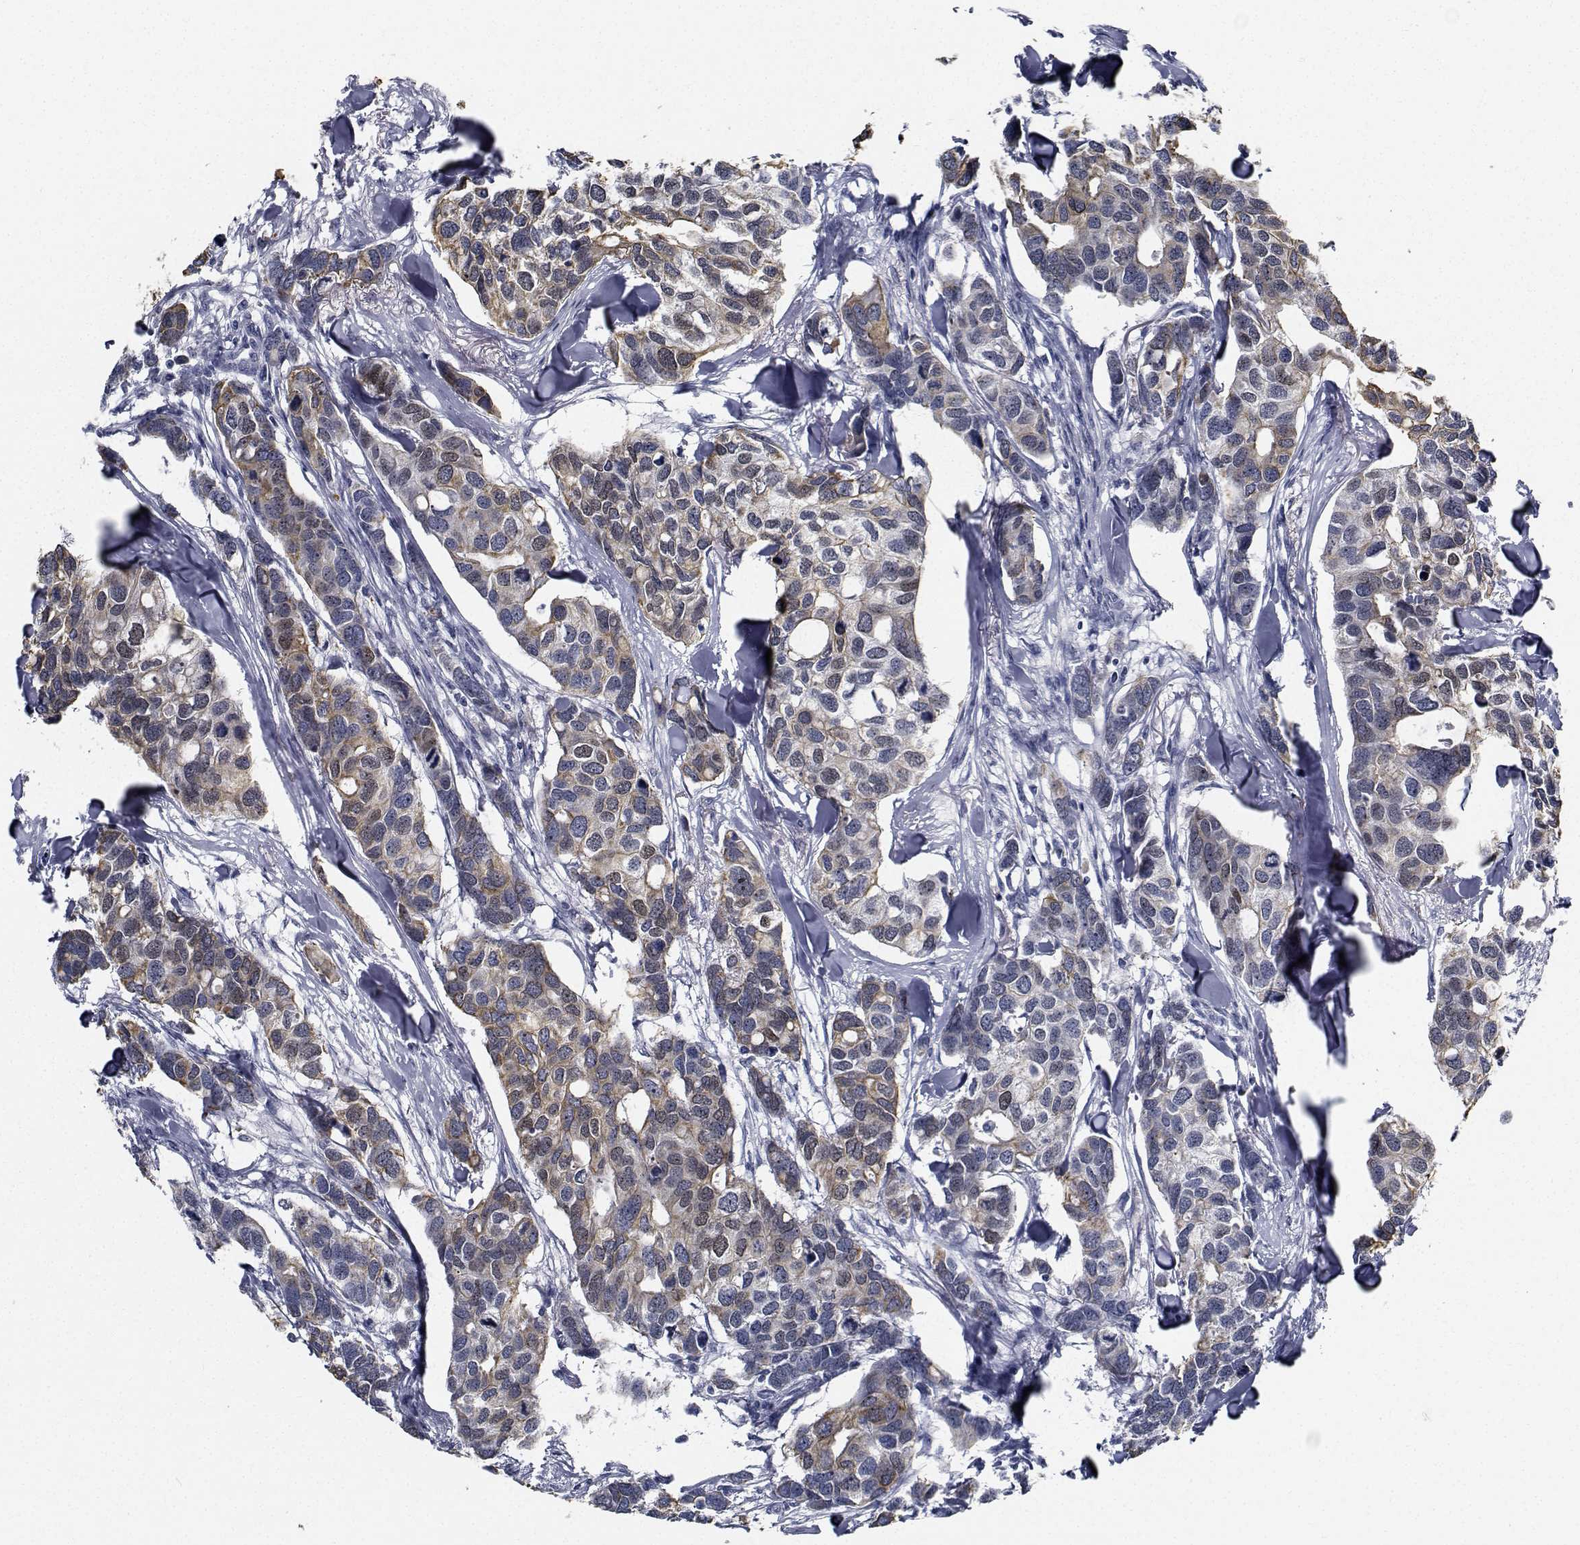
{"staining": {"intensity": "weak", "quantity": "<25%", "location": "cytoplasmic/membranous"}, "tissue": "breast cancer", "cell_type": "Tumor cells", "image_type": "cancer", "snomed": [{"axis": "morphology", "description": "Duct carcinoma"}, {"axis": "topography", "description": "Breast"}], "caption": "Tumor cells are negative for protein expression in human intraductal carcinoma (breast).", "gene": "NVL", "patient": {"sex": "female", "age": 83}}